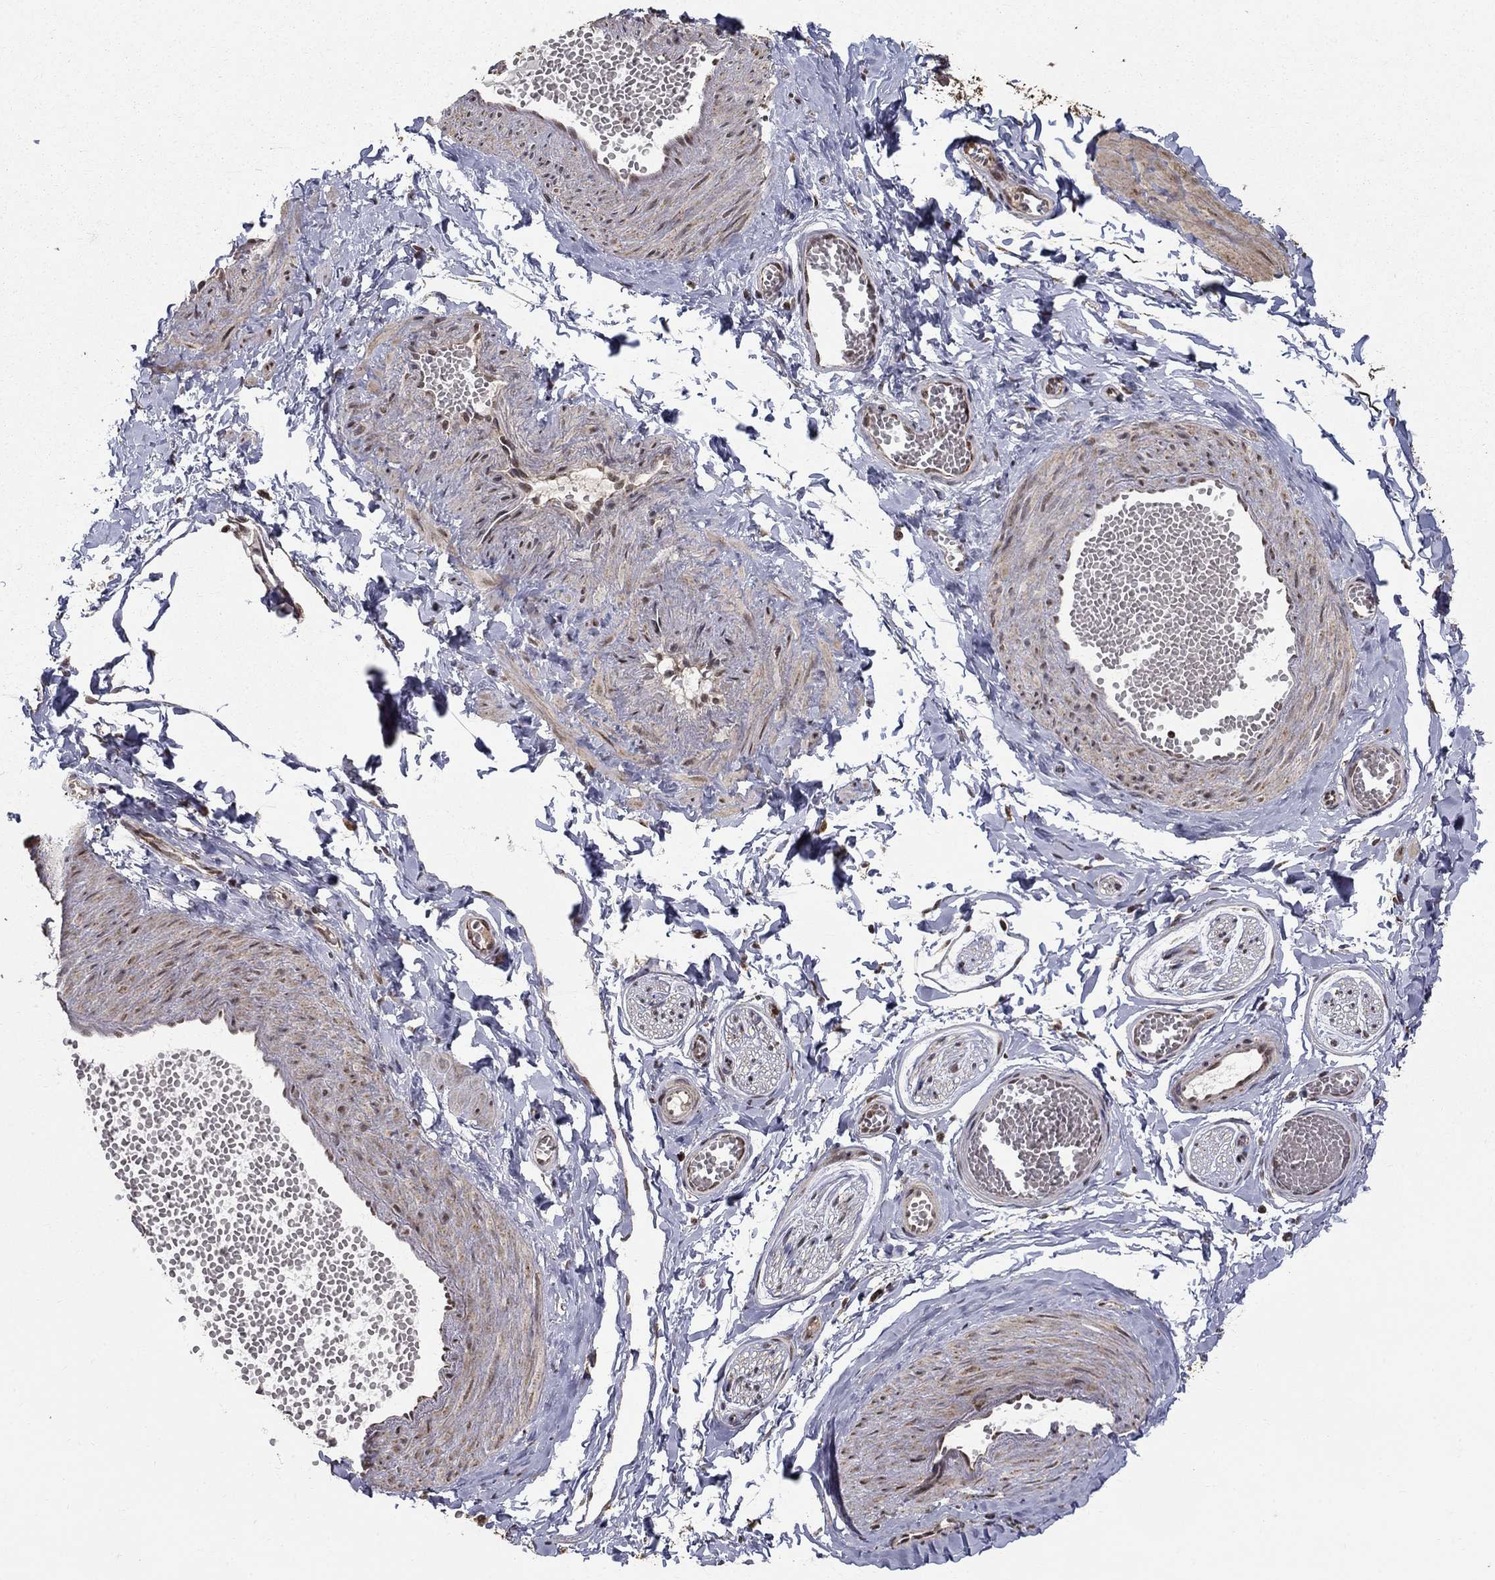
{"staining": {"intensity": "negative", "quantity": "none", "location": "none"}, "tissue": "adipose tissue", "cell_type": "Adipocytes", "image_type": "normal", "snomed": [{"axis": "morphology", "description": "Normal tissue, NOS"}, {"axis": "topography", "description": "Smooth muscle"}, {"axis": "topography", "description": "Peripheral nerve tissue"}], "caption": "Human adipose tissue stained for a protein using IHC shows no positivity in adipocytes.", "gene": "ACOT13", "patient": {"sex": "male", "age": 22}}